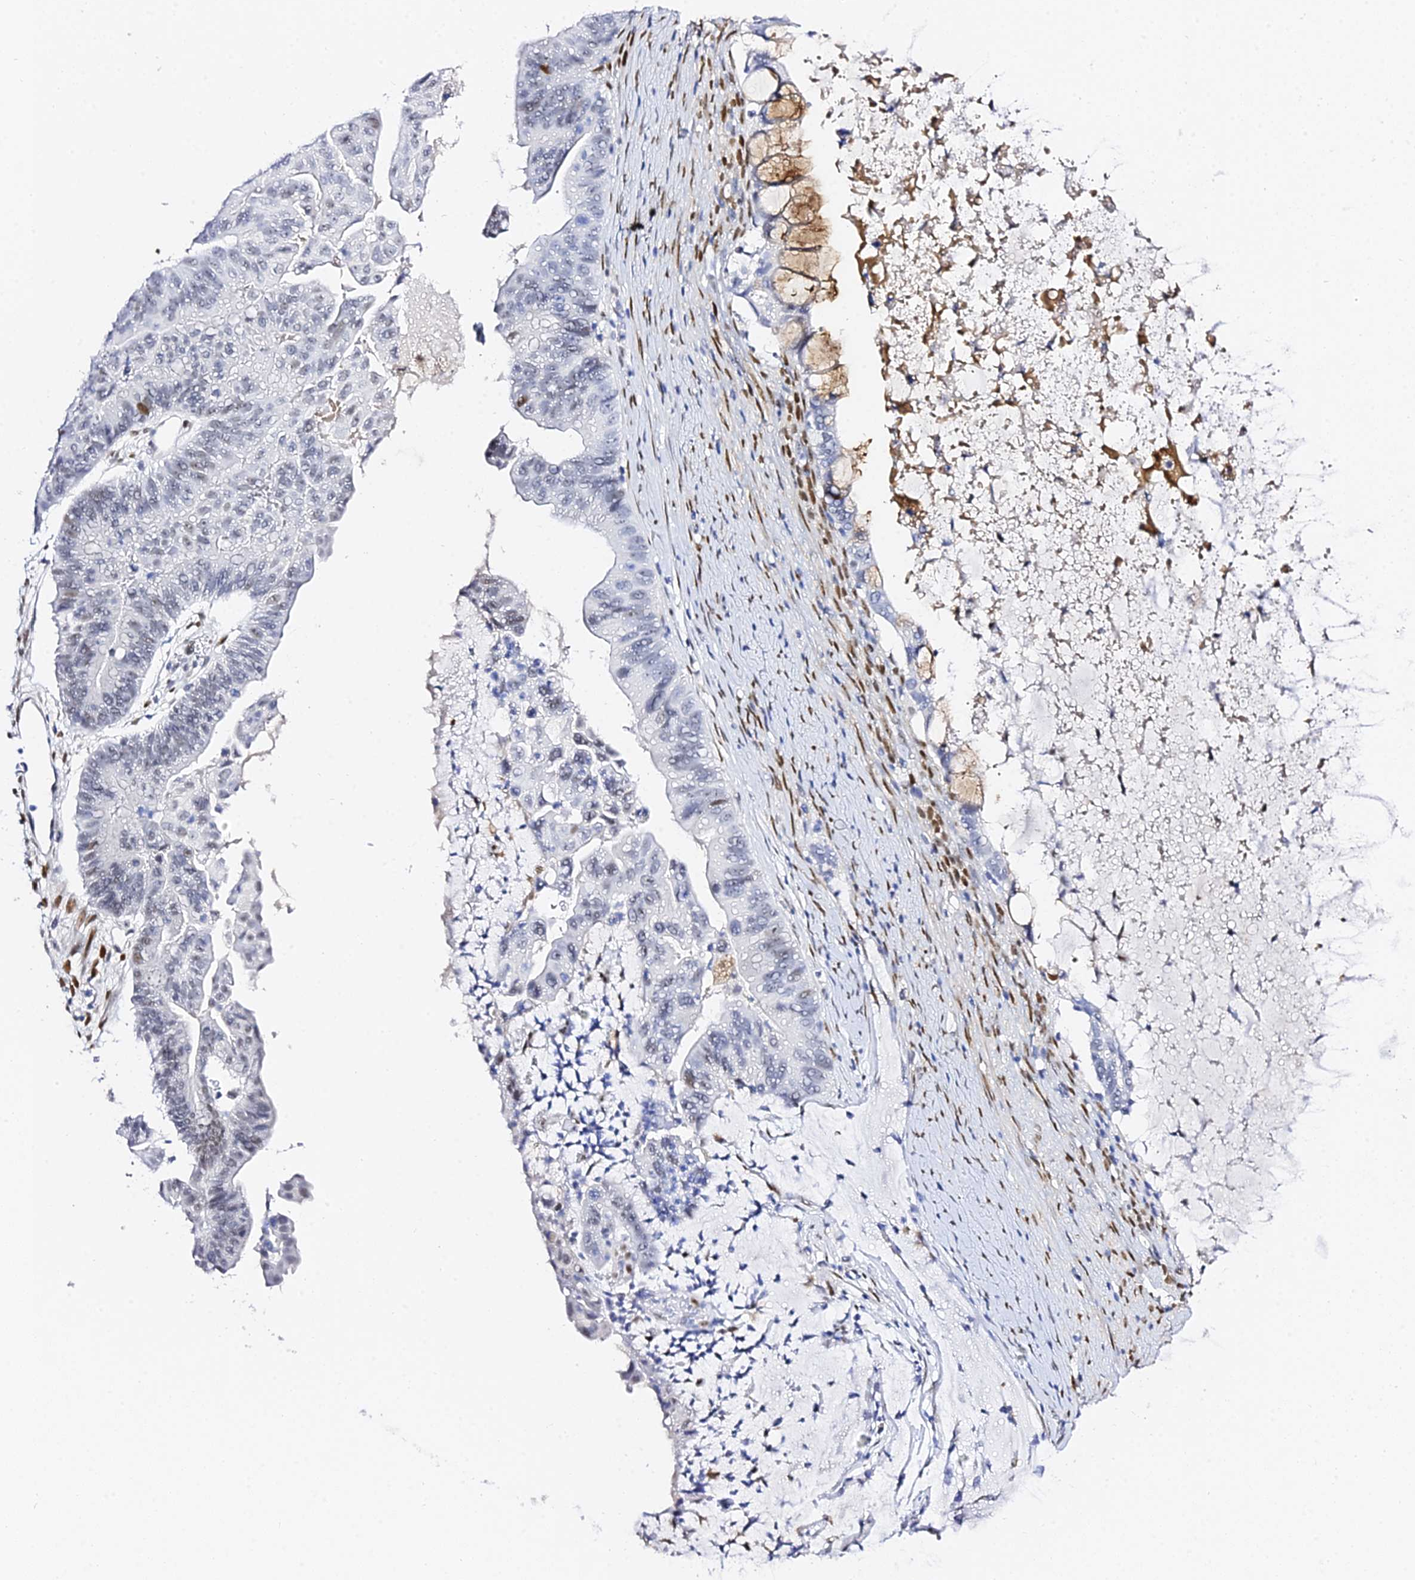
{"staining": {"intensity": "weak", "quantity": "<25%", "location": "cytoplasmic/membranous"}, "tissue": "ovarian cancer", "cell_type": "Tumor cells", "image_type": "cancer", "snomed": [{"axis": "morphology", "description": "Cystadenocarcinoma, mucinous, NOS"}, {"axis": "topography", "description": "Ovary"}], "caption": "A histopathology image of human ovarian mucinous cystadenocarcinoma is negative for staining in tumor cells. The staining was performed using DAB to visualize the protein expression in brown, while the nuclei were stained in blue with hematoxylin (Magnification: 20x).", "gene": "POFUT2", "patient": {"sex": "female", "age": 61}}